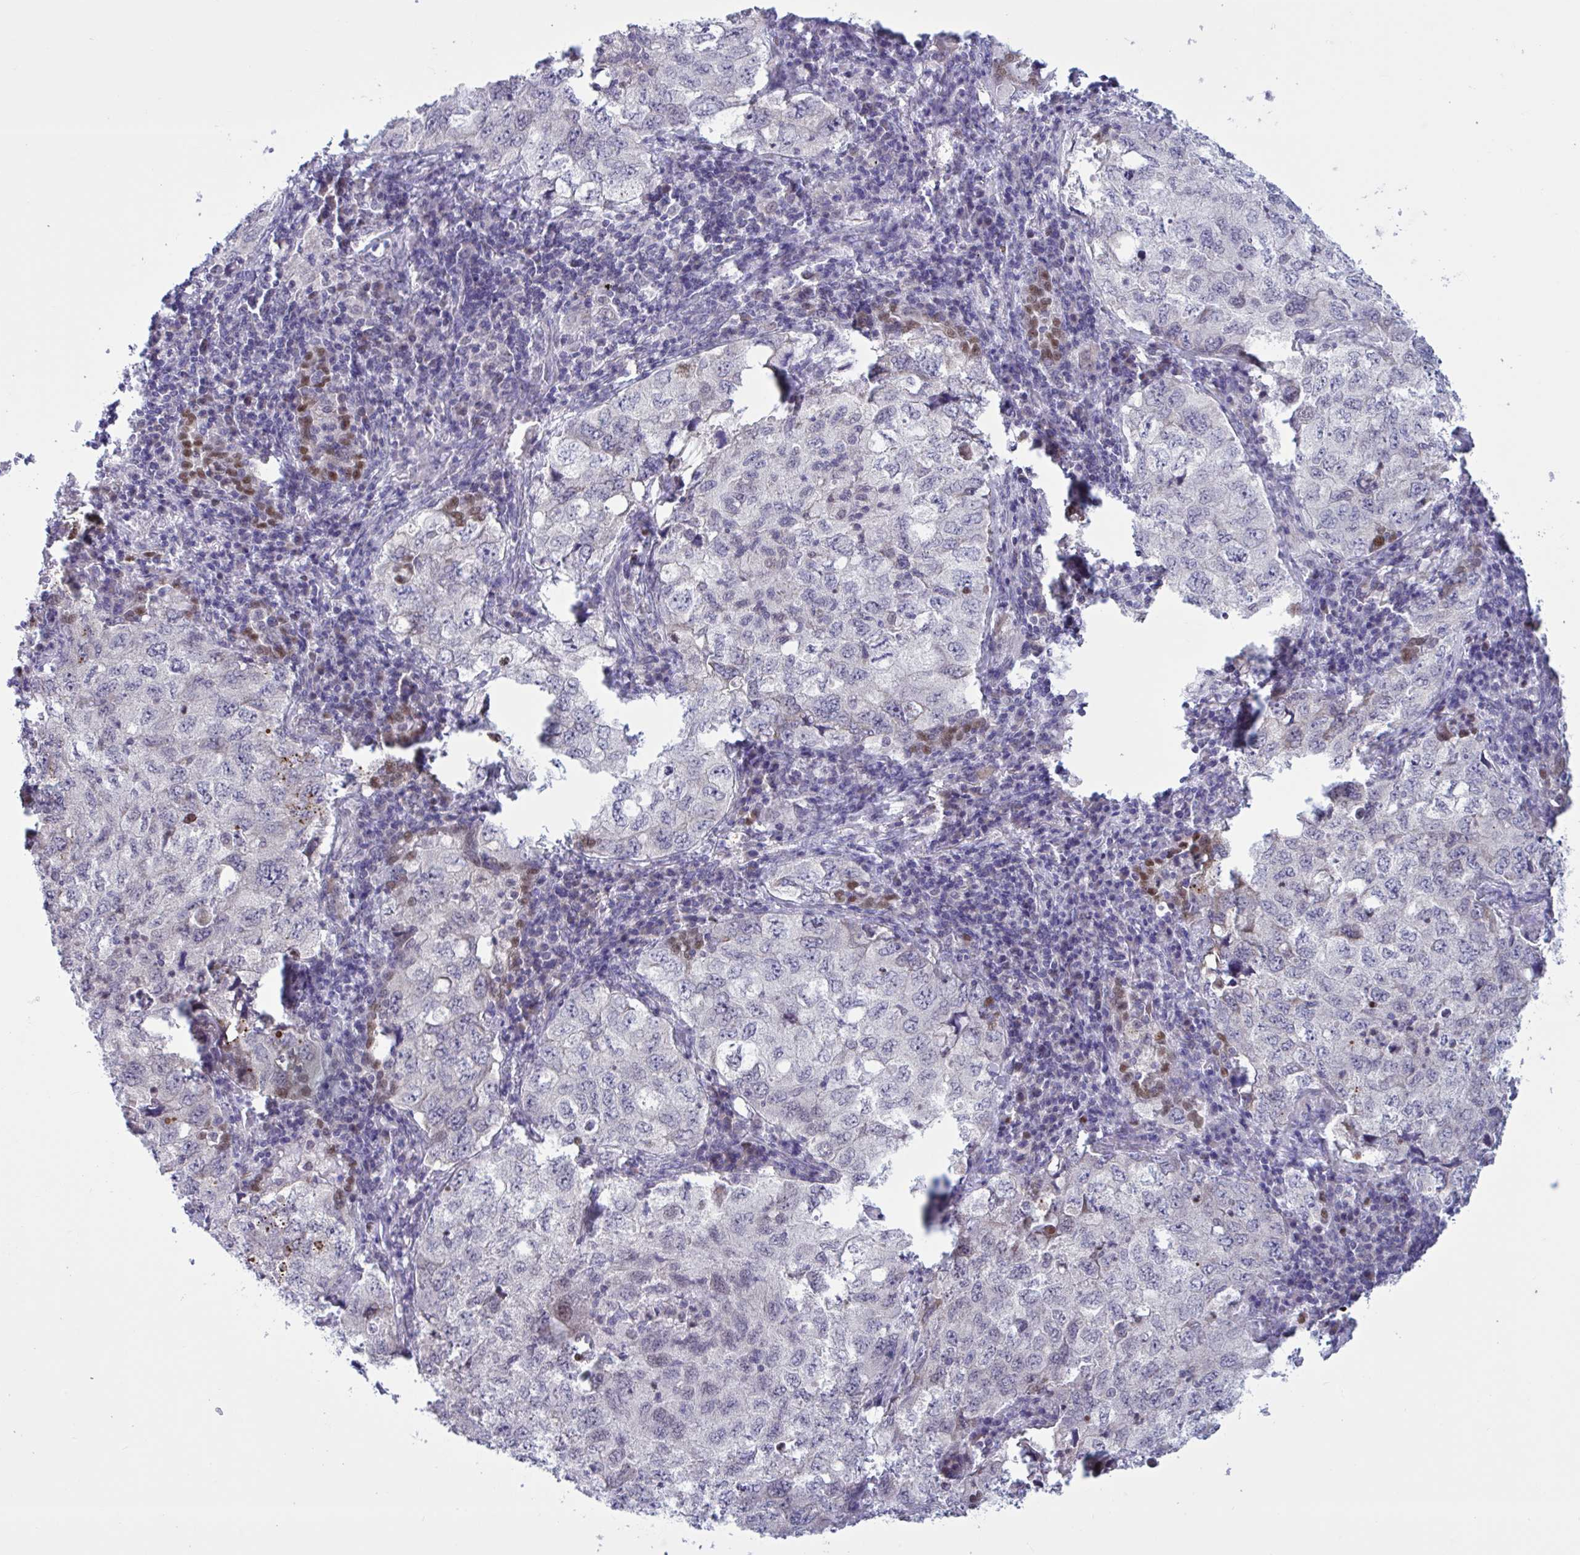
{"staining": {"intensity": "negative", "quantity": "none", "location": "none"}, "tissue": "lung cancer", "cell_type": "Tumor cells", "image_type": "cancer", "snomed": [{"axis": "morphology", "description": "Adenocarcinoma, NOS"}, {"axis": "topography", "description": "Lung"}], "caption": "This photomicrograph is of lung cancer (adenocarcinoma) stained with immunohistochemistry (IHC) to label a protein in brown with the nuclei are counter-stained blue. There is no positivity in tumor cells.", "gene": "PRMT6", "patient": {"sex": "female", "age": 57}}